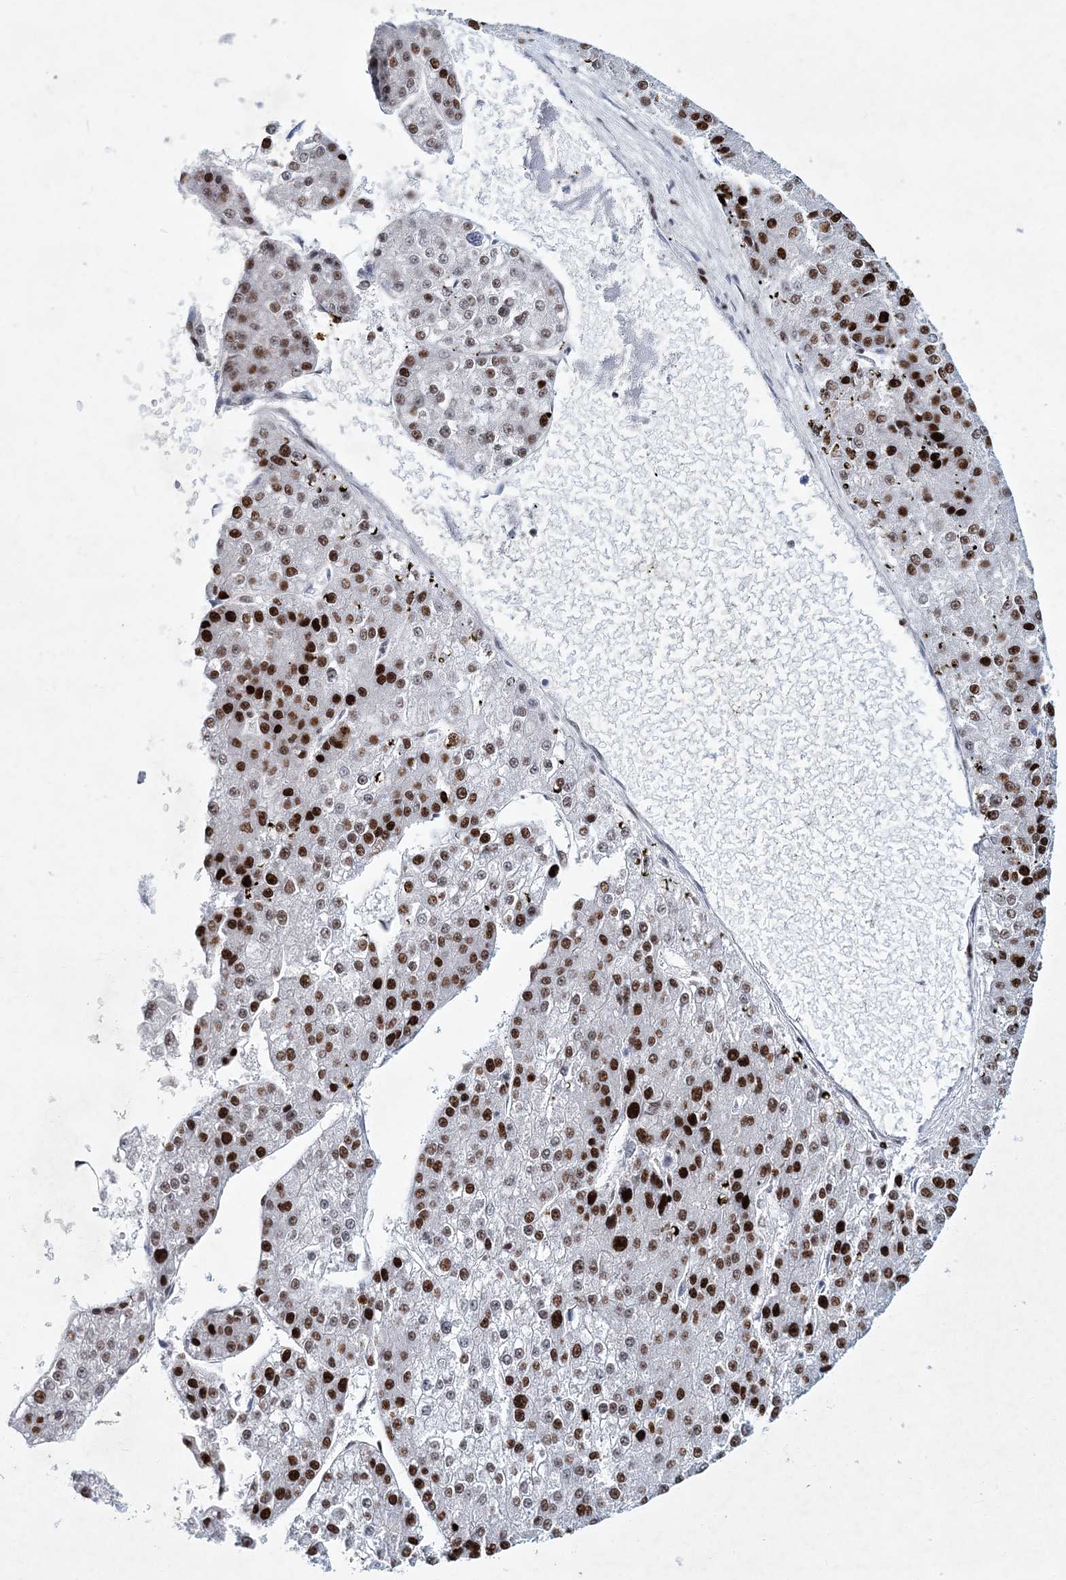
{"staining": {"intensity": "strong", "quantity": ">75%", "location": "nuclear"}, "tissue": "liver cancer", "cell_type": "Tumor cells", "image_type": "cancer", "snomed": [{"axis": "morphology", "description": "Carcinoma, Hepatocellular, NOS"}, {"axis": "topography", "description": "Liver"}], "caption": "Immunohistochemistry (IHC) of human liver hepatocellular carcinoma demonstrates high levels of strong nuclear staining in about >75% of tumor cells.", "gene": "LRRFIP2", "patient": {"sex": "female", "age": 73}}